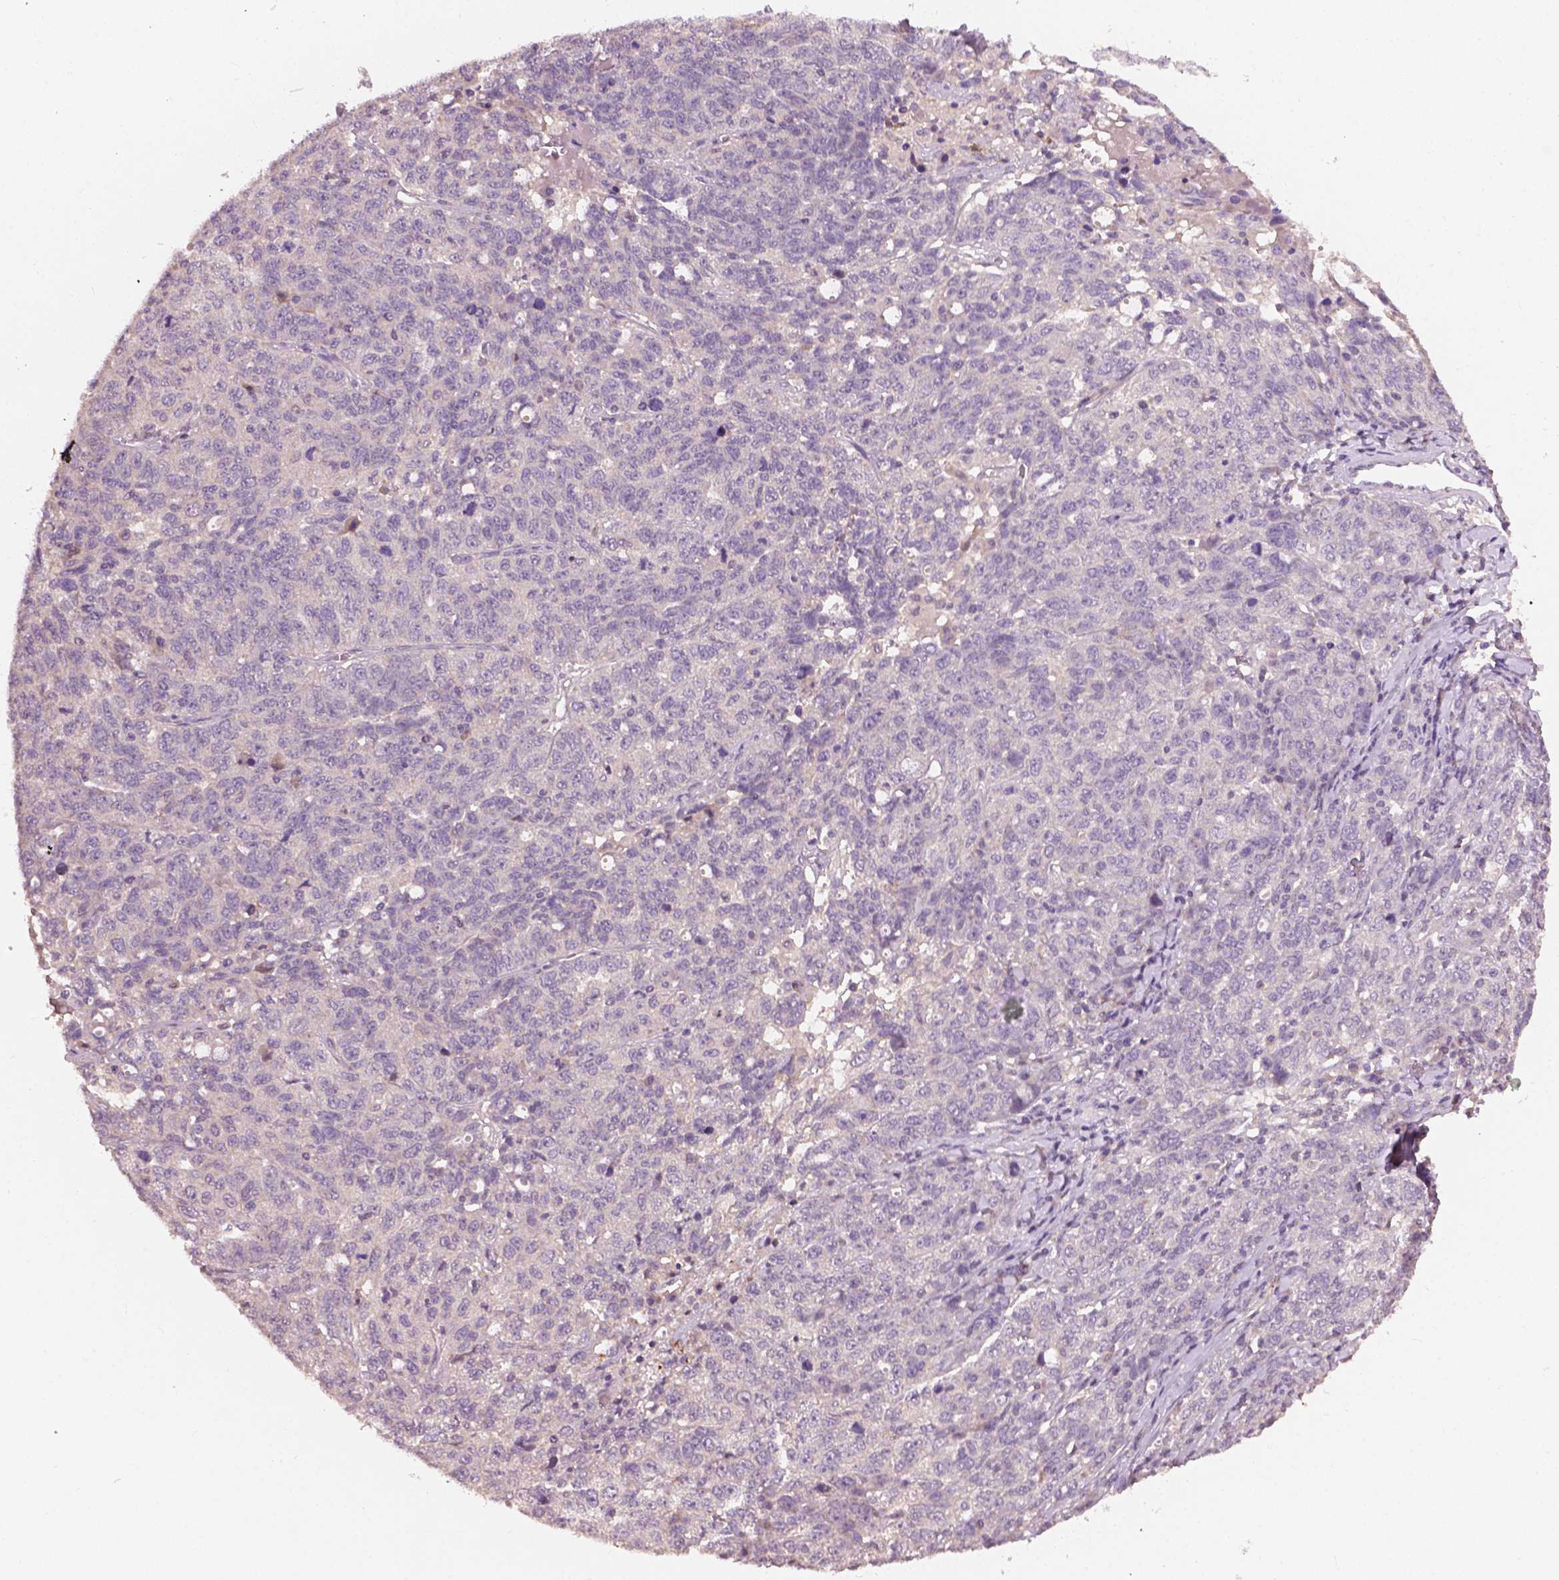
{"staining": {"intensity": "negative", "quantity": "none", "location": "none"}, "tissue": "ovarian cancer", "cell_type": "Tumor cells", "image_type": "cancer", "snomed": [{"axis": "morphology", "description": "Cystadenocarcinoma, serous, NOS"}, {"axis": "topography", "description": "Ovary"}], "caption": "The immunohistochemistry histopathology image has no significant expression in tumor cells of ovarian cancer (serous cystadenocarcinoma) tissue.", "gene": "KRT17", "patient": {"sex": "female", "age": 71}}